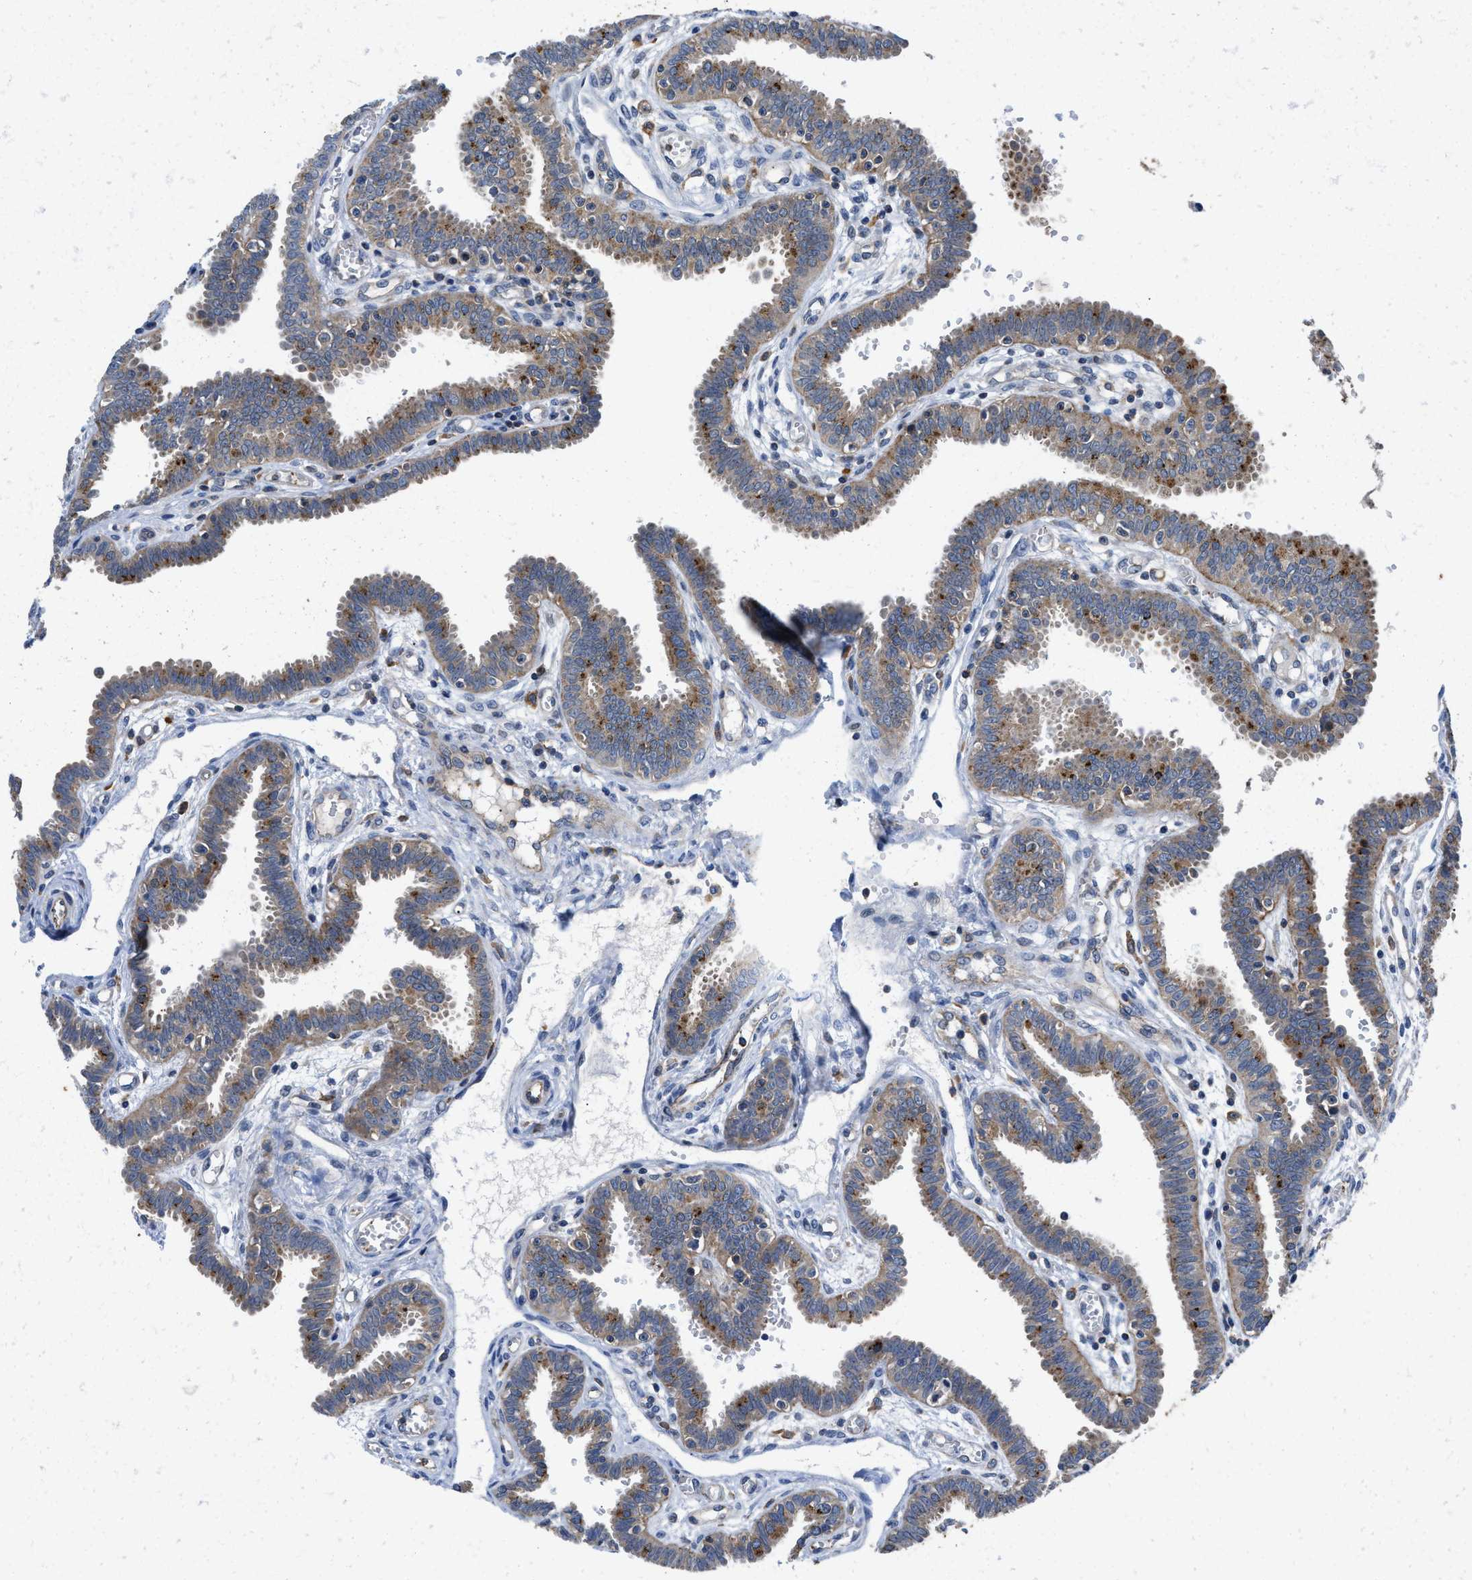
{"staining": {"intensity": "moderate", "quantity": ">75%", "location": "cytoplasmic/membranous"}, "tissue": "fallopian tube", "cell_type": "Glandular cells", "image_type": "normal", "snomed": [{"axis": "morphology", "description": "Normal tissue, NOS"}, {"axis": "topography", "description": "Fallopian tube"}], "caption": "Brown immunohistochemical staining in unremarkable fallopian tube shows moderate cytoplasmic/membranous positivity in approximately >75% of glandular cells. Immunohistochemistry (ihc) stains the protein in brown and the nuclei are stained blue.", "gene": "ENPP4", "patient": {"sex": "female", "age": 32}}